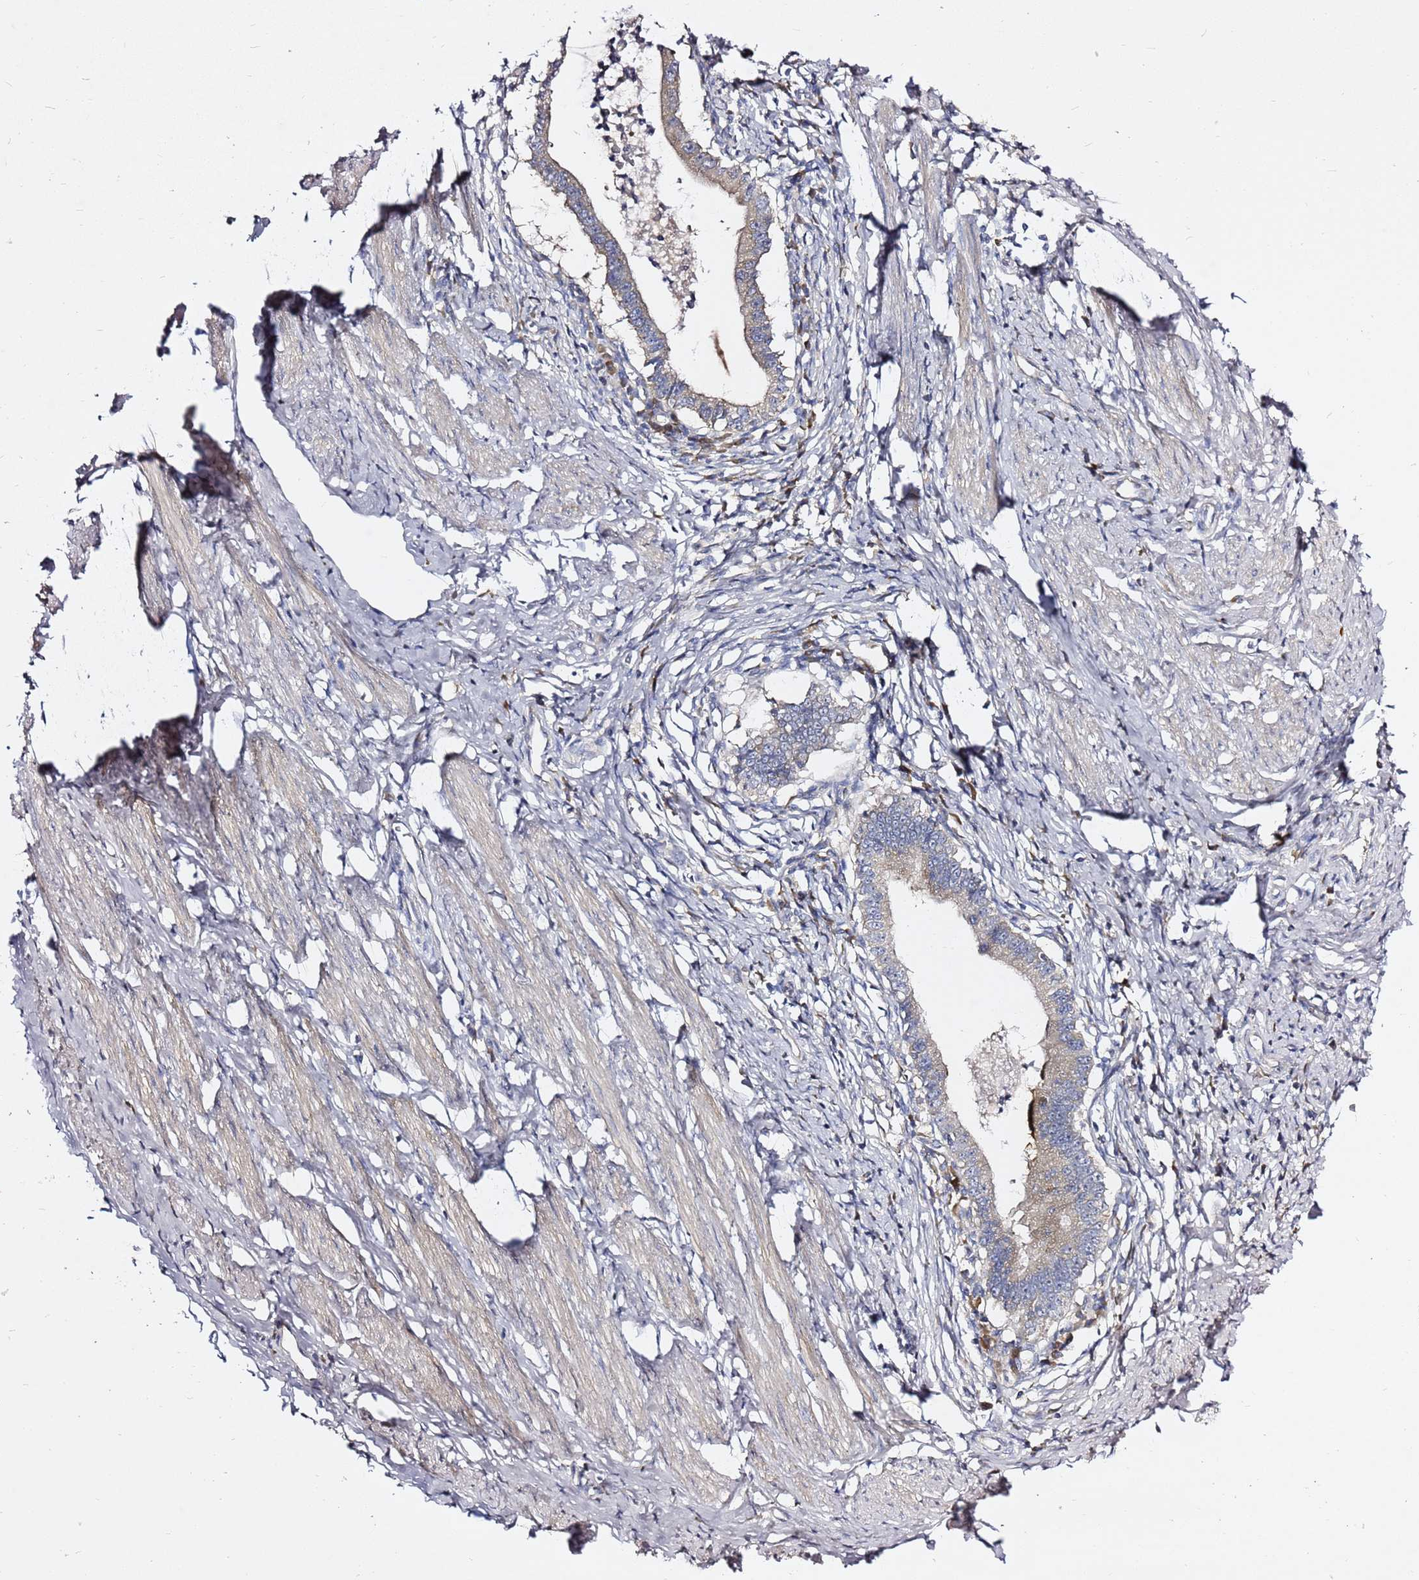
{"staining": {"intensity": "weak", "quantity": "25%-75%", "location": "cytoplasmic/membranous"}, "tissue": "cervical cancer", "cell_type": "Tumor cells", "image_type": "cancer", "snomed": [{"axis": "morphology", "description": "Adenocarcinoma, NOS"}, {"axis": "topography", "description": "Cervix"}], "caption": "The photomicrograph reveals immunohistochemical staining of cervical cancer (adenocarcinoma). There is weak cytoplasmic/membranous expression is identified in about 25%-75% of tumor cells.", "gene": "MON1B", "patient": {"sex": "female", "age": 36}}